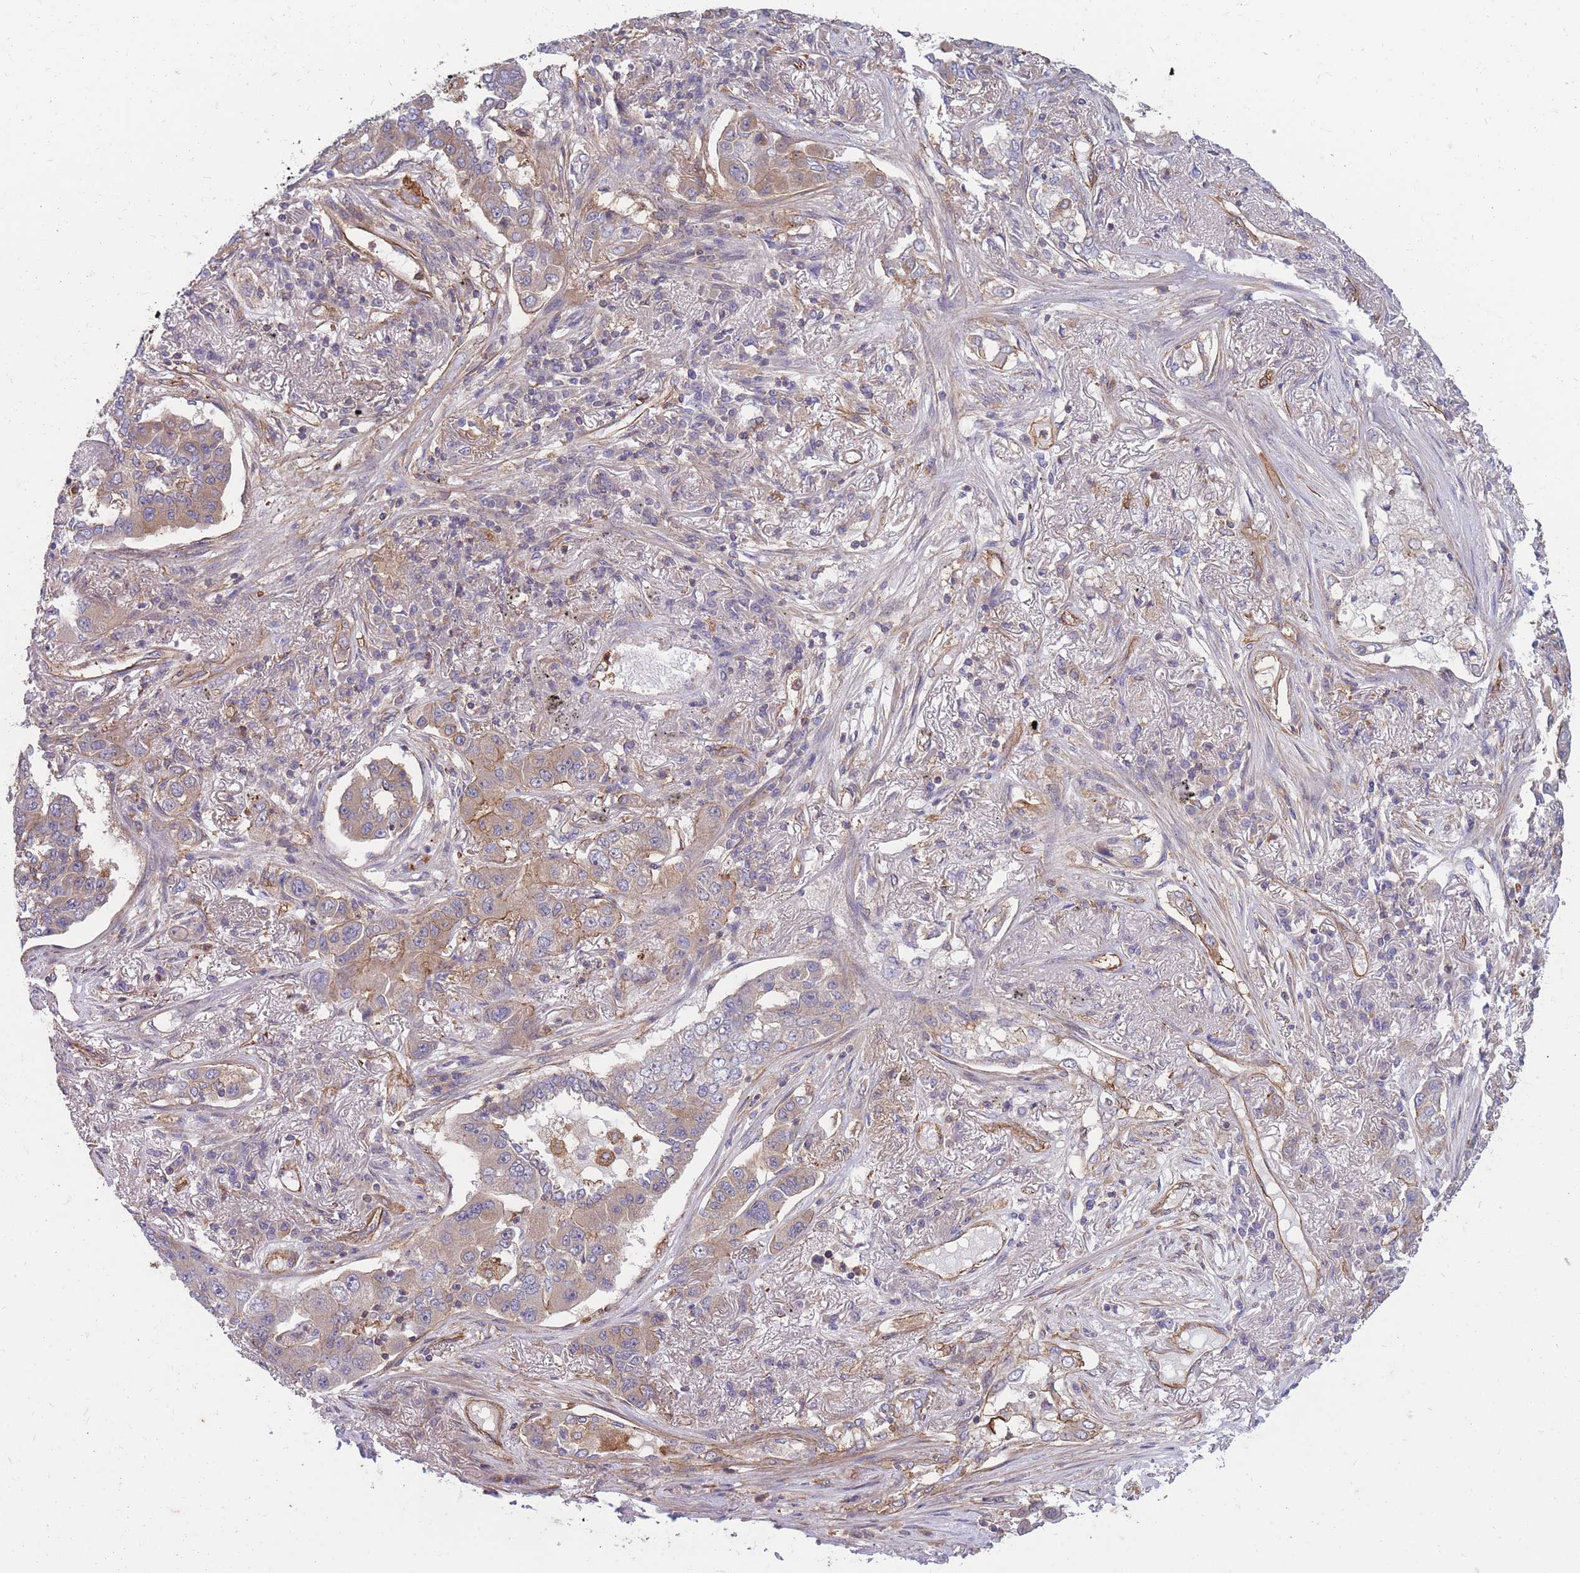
{"staining": {"intensity": "moderate", "quantity": "<25%", "location": "cytoplasmic/membranous"}, "tissue": "lung cancer", "cell_type": "Tumor cells", "image_type": "cancer", "snomed": [{"axis": "morphology", "description": "Adenocarcinoma, NOS"}, {"axis": "topography", "description": "Lung"}], "caption": "Approximately <25% of tumor cells in lung cancer show moderate cytoplasmic/membranous protein expression as visualized by brown immunohistochemical staining.", "gene": "GGA1", "patient": {"sex": "male", "age": 49}}